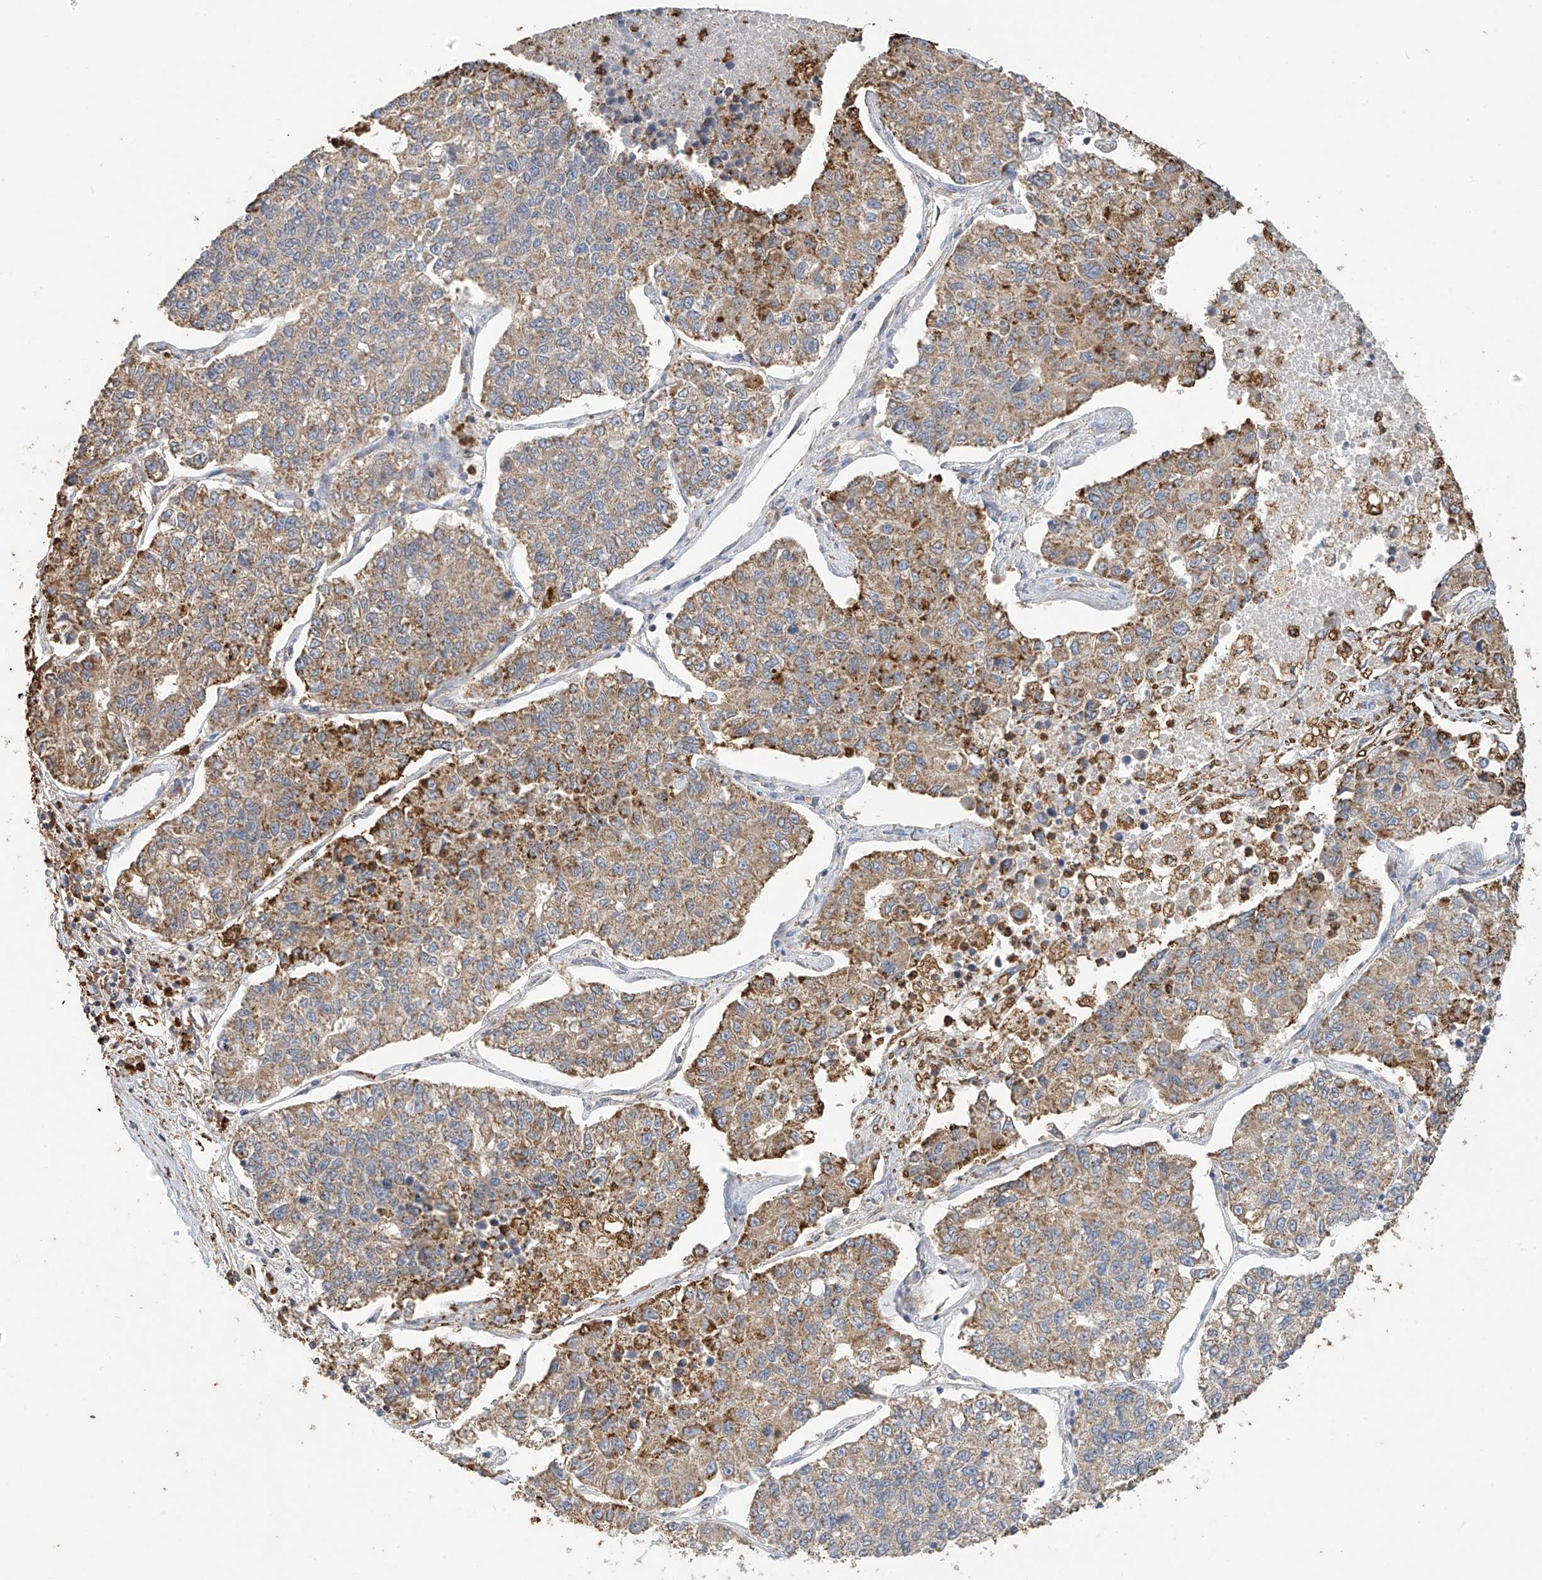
{"staining": {"intensity": "moderate", "quantity": "25%-75%", "location": "cytoplasmic/membranous"}, "tissue": "lung cancer", "cell_type": "Tumor cells", "image_type": "cancer", "snomed": [{"axis": "morphology", "description": "Adenocarcinoma, NOS"}, {"axis": "topography", "description": "Lung"}], "caption": "There is medium levels of moderate cytoplasmic/membranous expression in tumor cells of adenocarcinoma (lung), as demonstrated by immunohistochemical staining (brown color).", "gene": "OGT", "patient": {"sex": "male", "age": 49}}